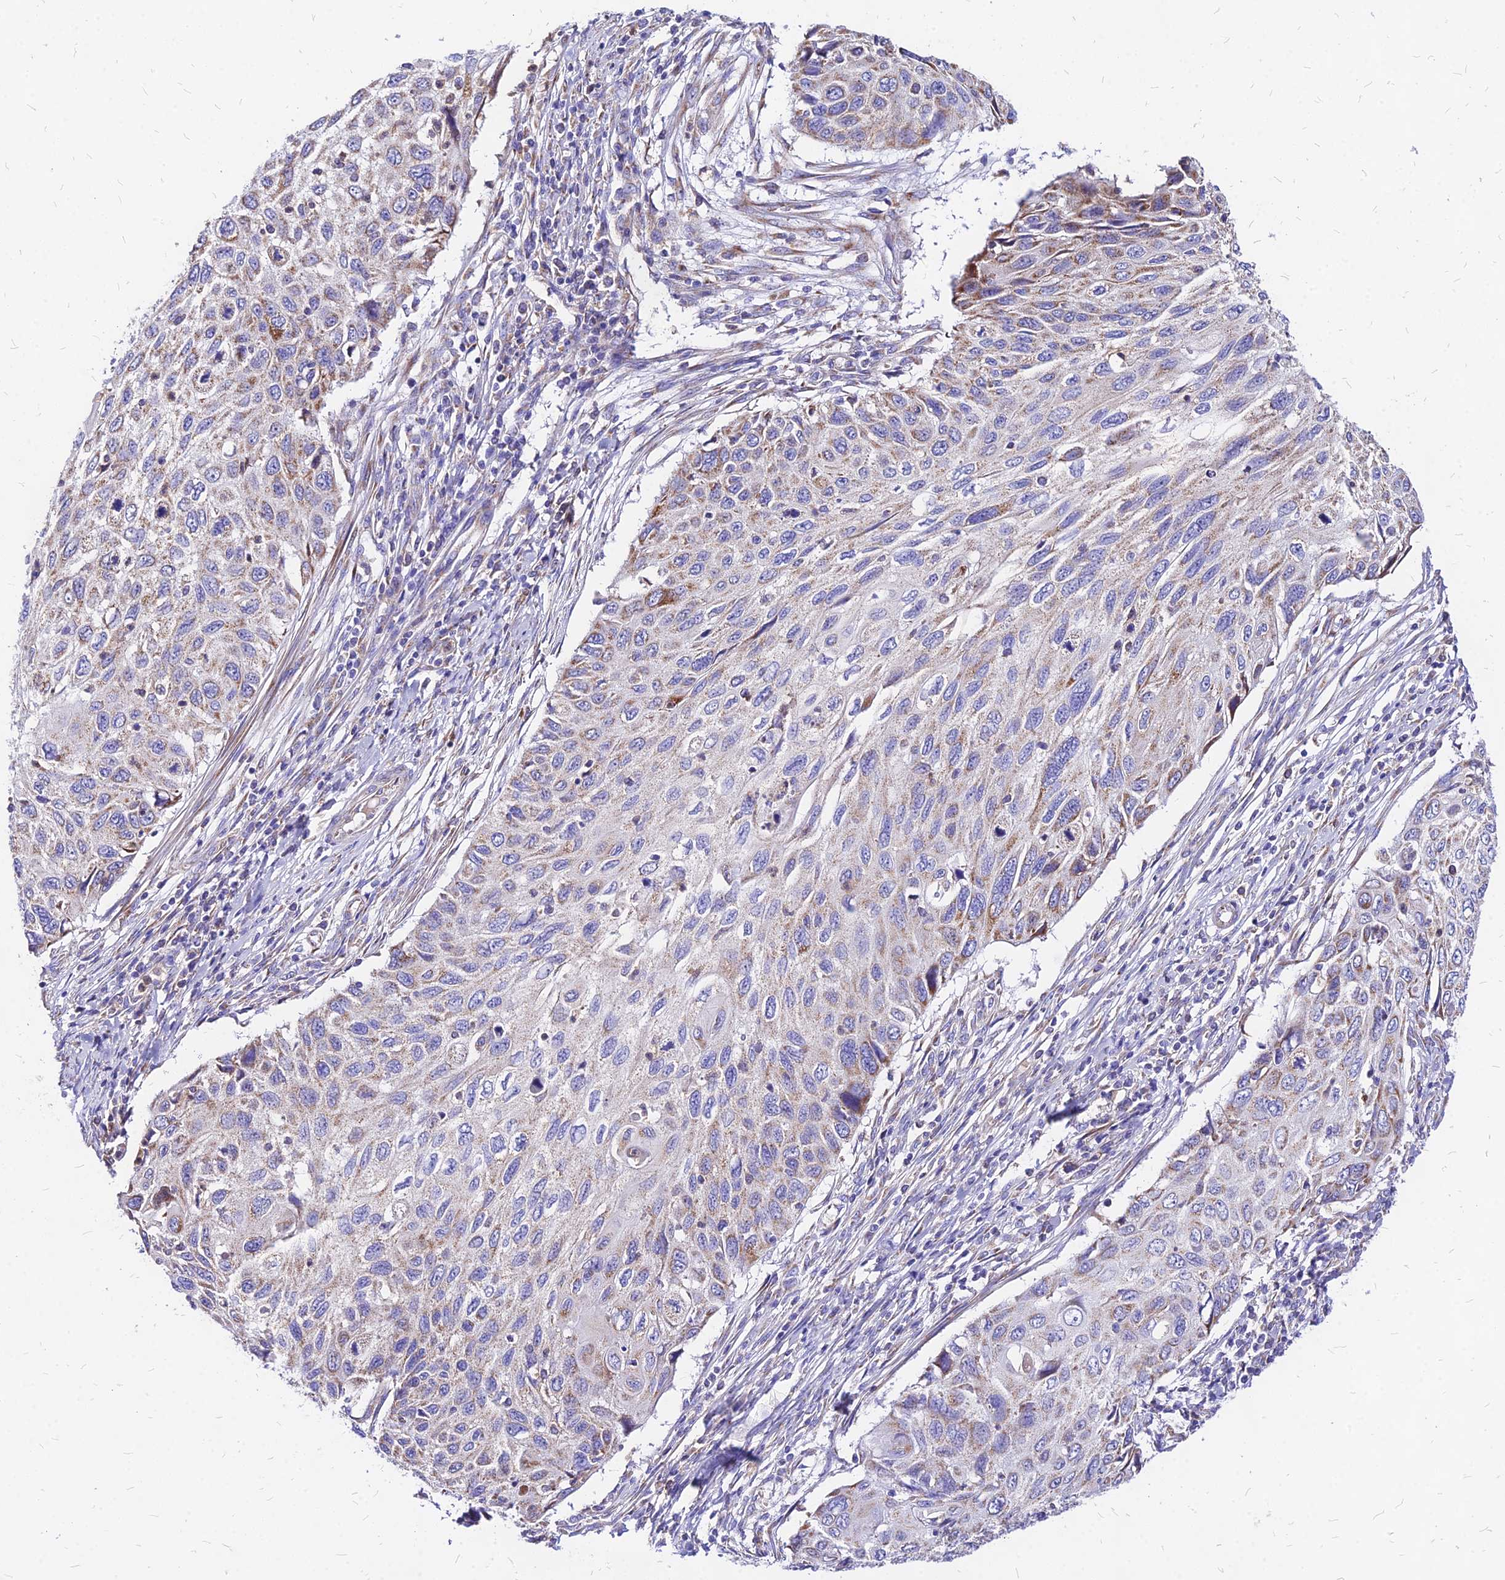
{"staining": {"intensity": "weak", "quantity": "25%-75%", "location": "cytoplasmic/membranous"}, "tissue": "cervical cancer", "cell_type": "Tumor cells", "image_type": "cancer", "snomed": [{"axis": "morphology", "description": "Squamous cell carcinoma, NOS"}, {"axis": "topography", "description": "Cervix"}], "caption": "Cervical cancer stained for a protein (brown) exhibits weak cytoplasmic/membranous positive staining in approximately 25%-75% of tumor cells.", "gene": "MRPL3", "patient": {"sex": "female", "age": 70}}